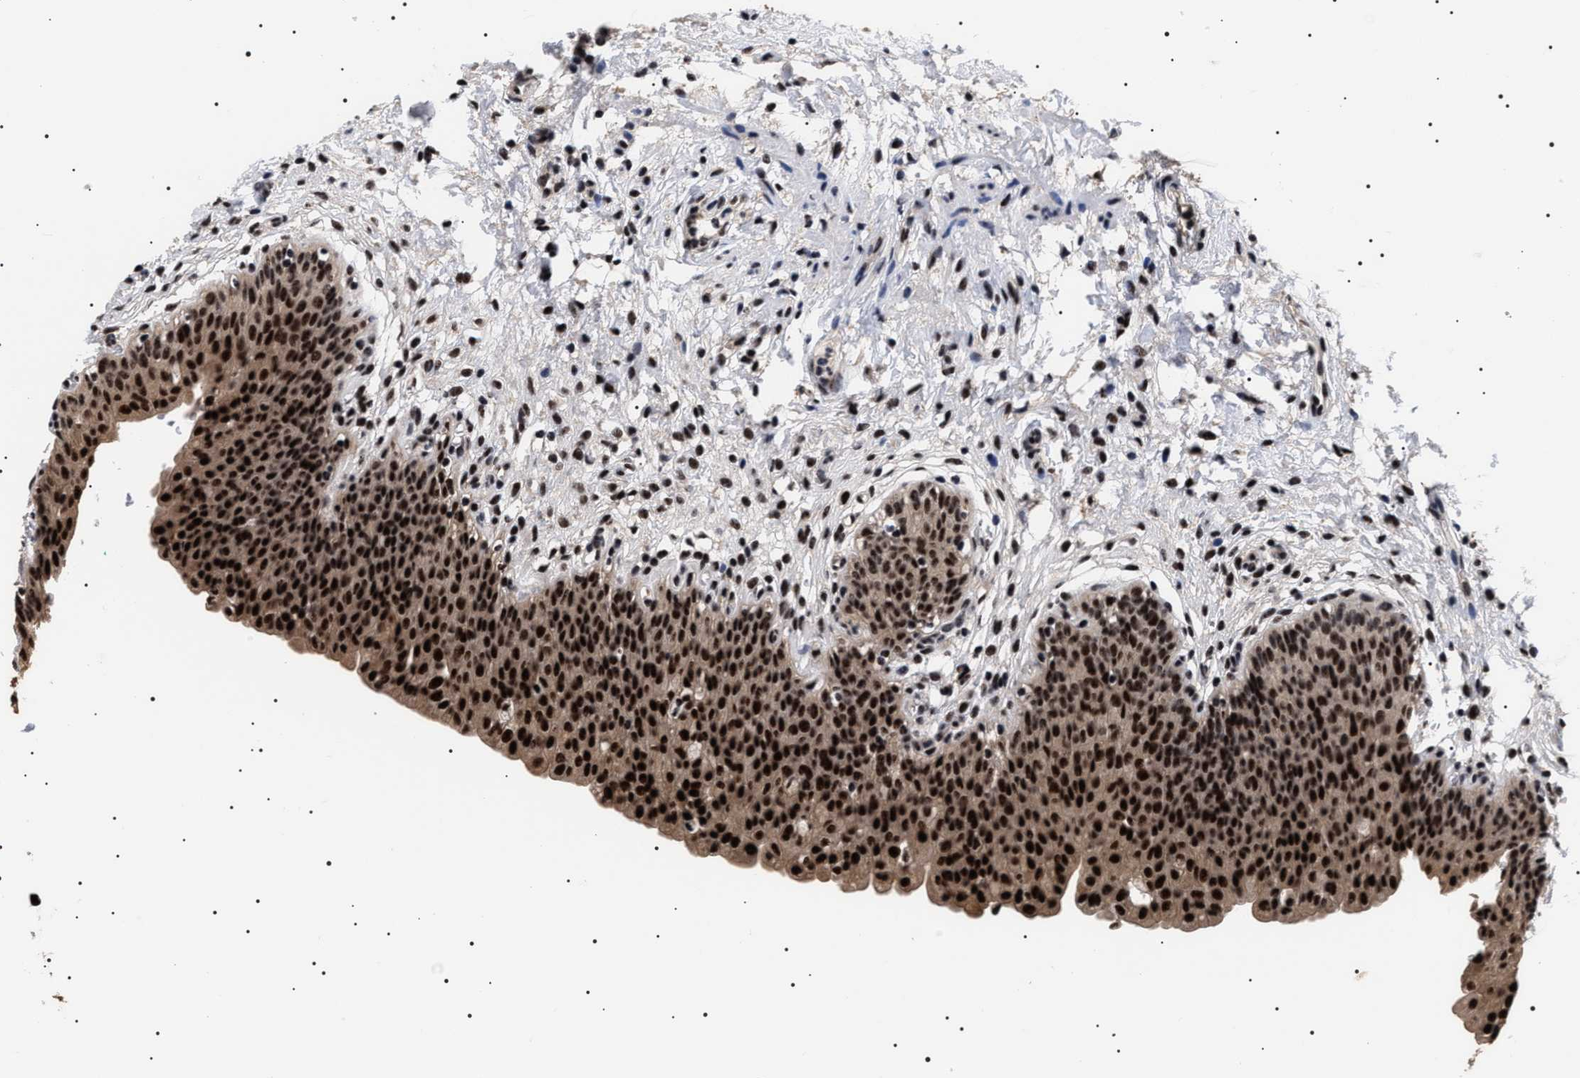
{"staining": {"intensity": "strong", "quantity": ">75%", "location": "cytoplasmic/membranous,nuclear"}, "tissue": "urinary bladder", "cell_type": "Urothelial cells", "image_type": "normal", "snomed": [{"axis": "morphology", "description": "Normal tissue, NOS"}, {"axis": "topography", "description": "Urinary bladder"}], "caption": "The image shows immunohistochemical staining of benign urinary bladder. There is strong cytoplasmic/membranous,nuclear expression is identified in about >75% of urothelial cells. Nuclei are stained in blue.", "gene": "CAAP1", "patient": {"sex": "male", "age": 37}}